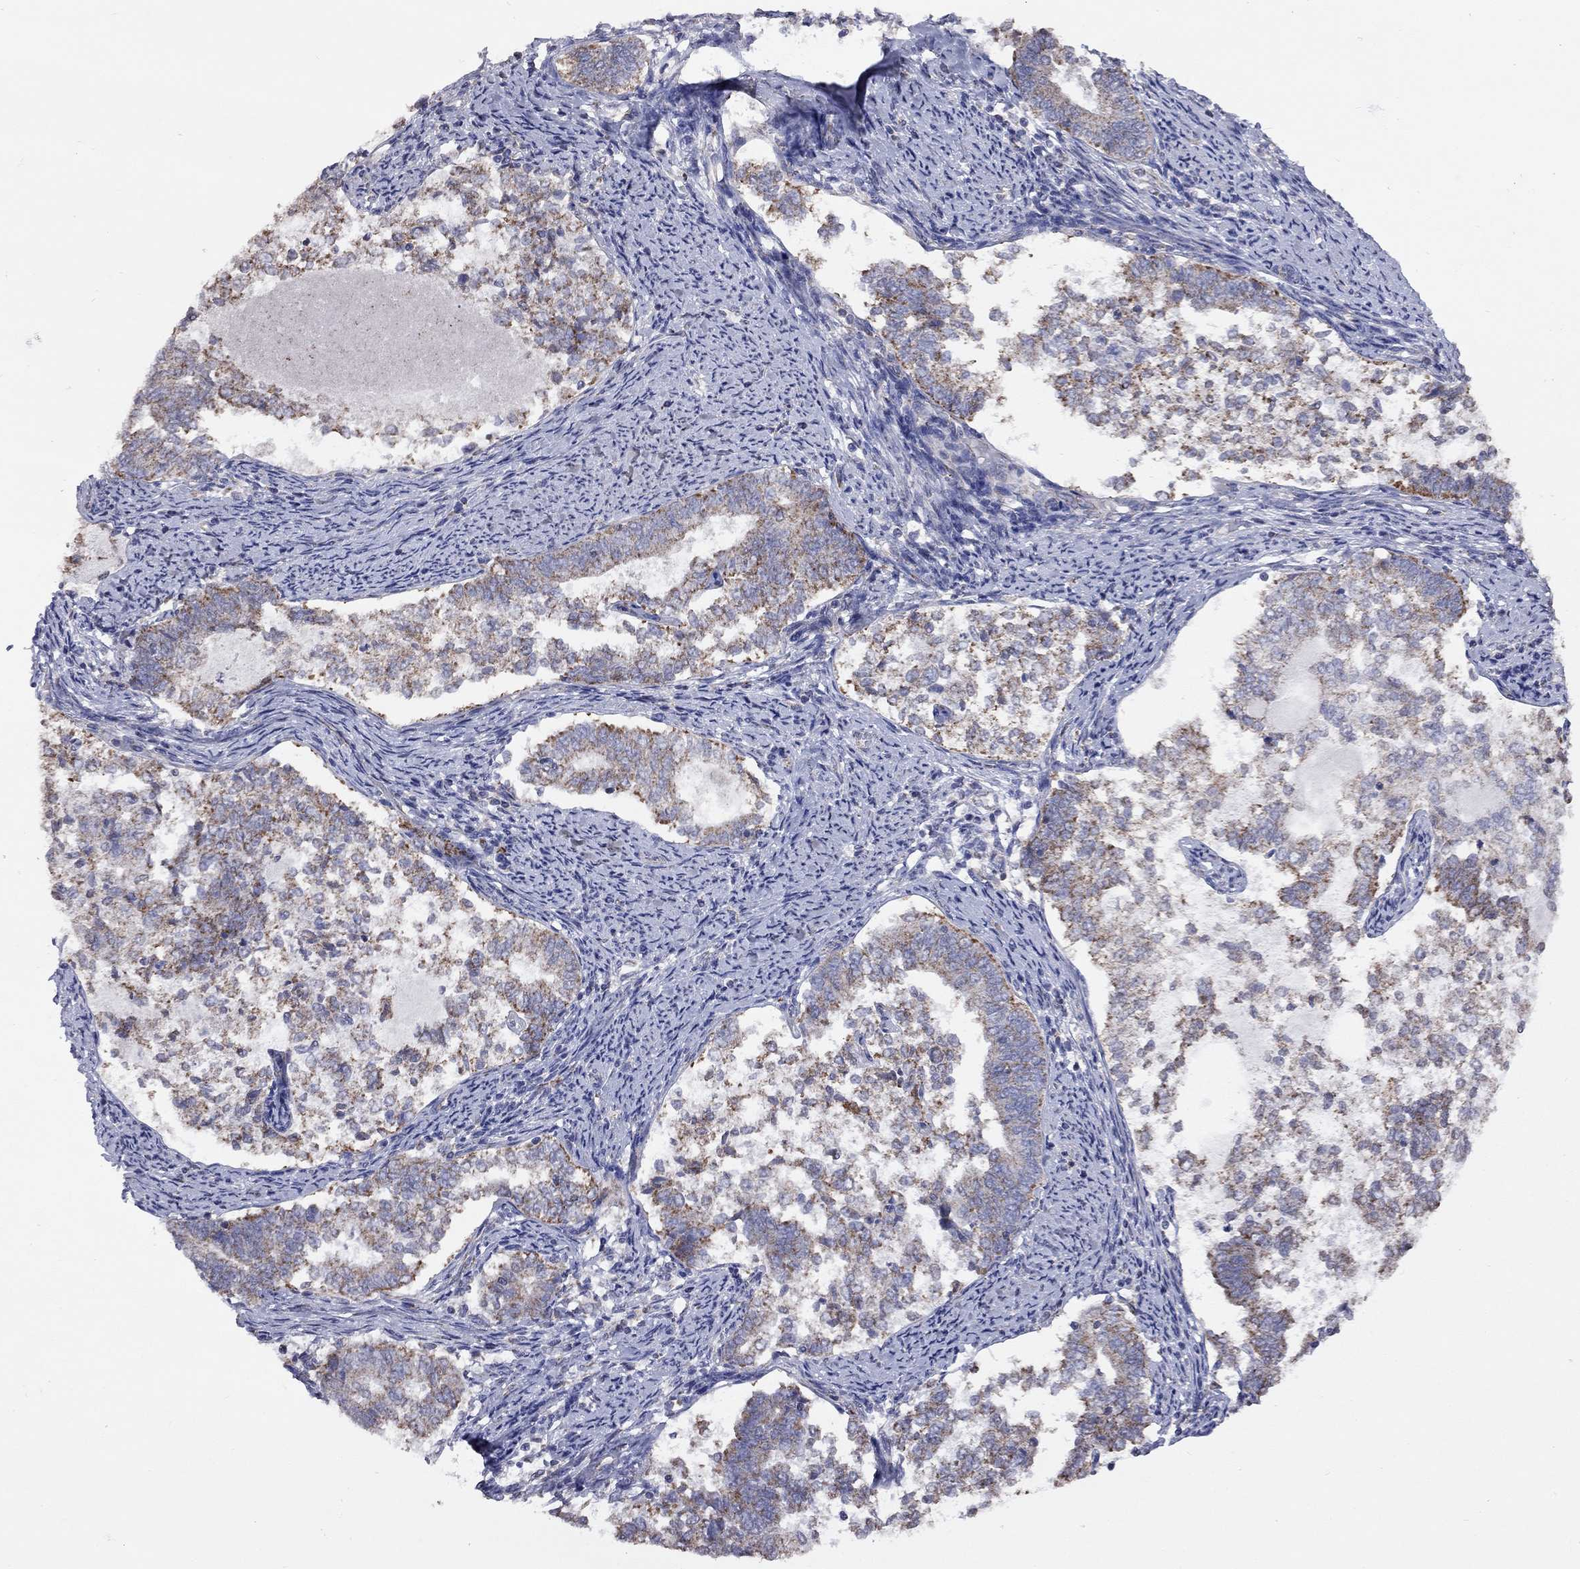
{"staining": {"intensity": "strong", "quantity": "25%-75%", "location": "cytoplasmic/membranous"}, "tissue": "endometrial cancer", "cell_type": "Tumor cells", "image_type": "cancer", "snomed": [{"axis": "morphology", "description": "Adenocarcinoma, NOS"}, {"axis": "topography", "description": "Endometrium"}], "caption": "Immunohistochemistry photomicrograph of neoplastic tissue: adenocarcinoma (endometrial) stained using immunohistochemistry displays high levels of strong protein expression localized specifically in the cytoplasmic/membranous of tumor cells, appearing as a cytoplasmic/membranous brown color.", "gene": "NDUFB1", "patient": {"sex": "female", "age": 65}}